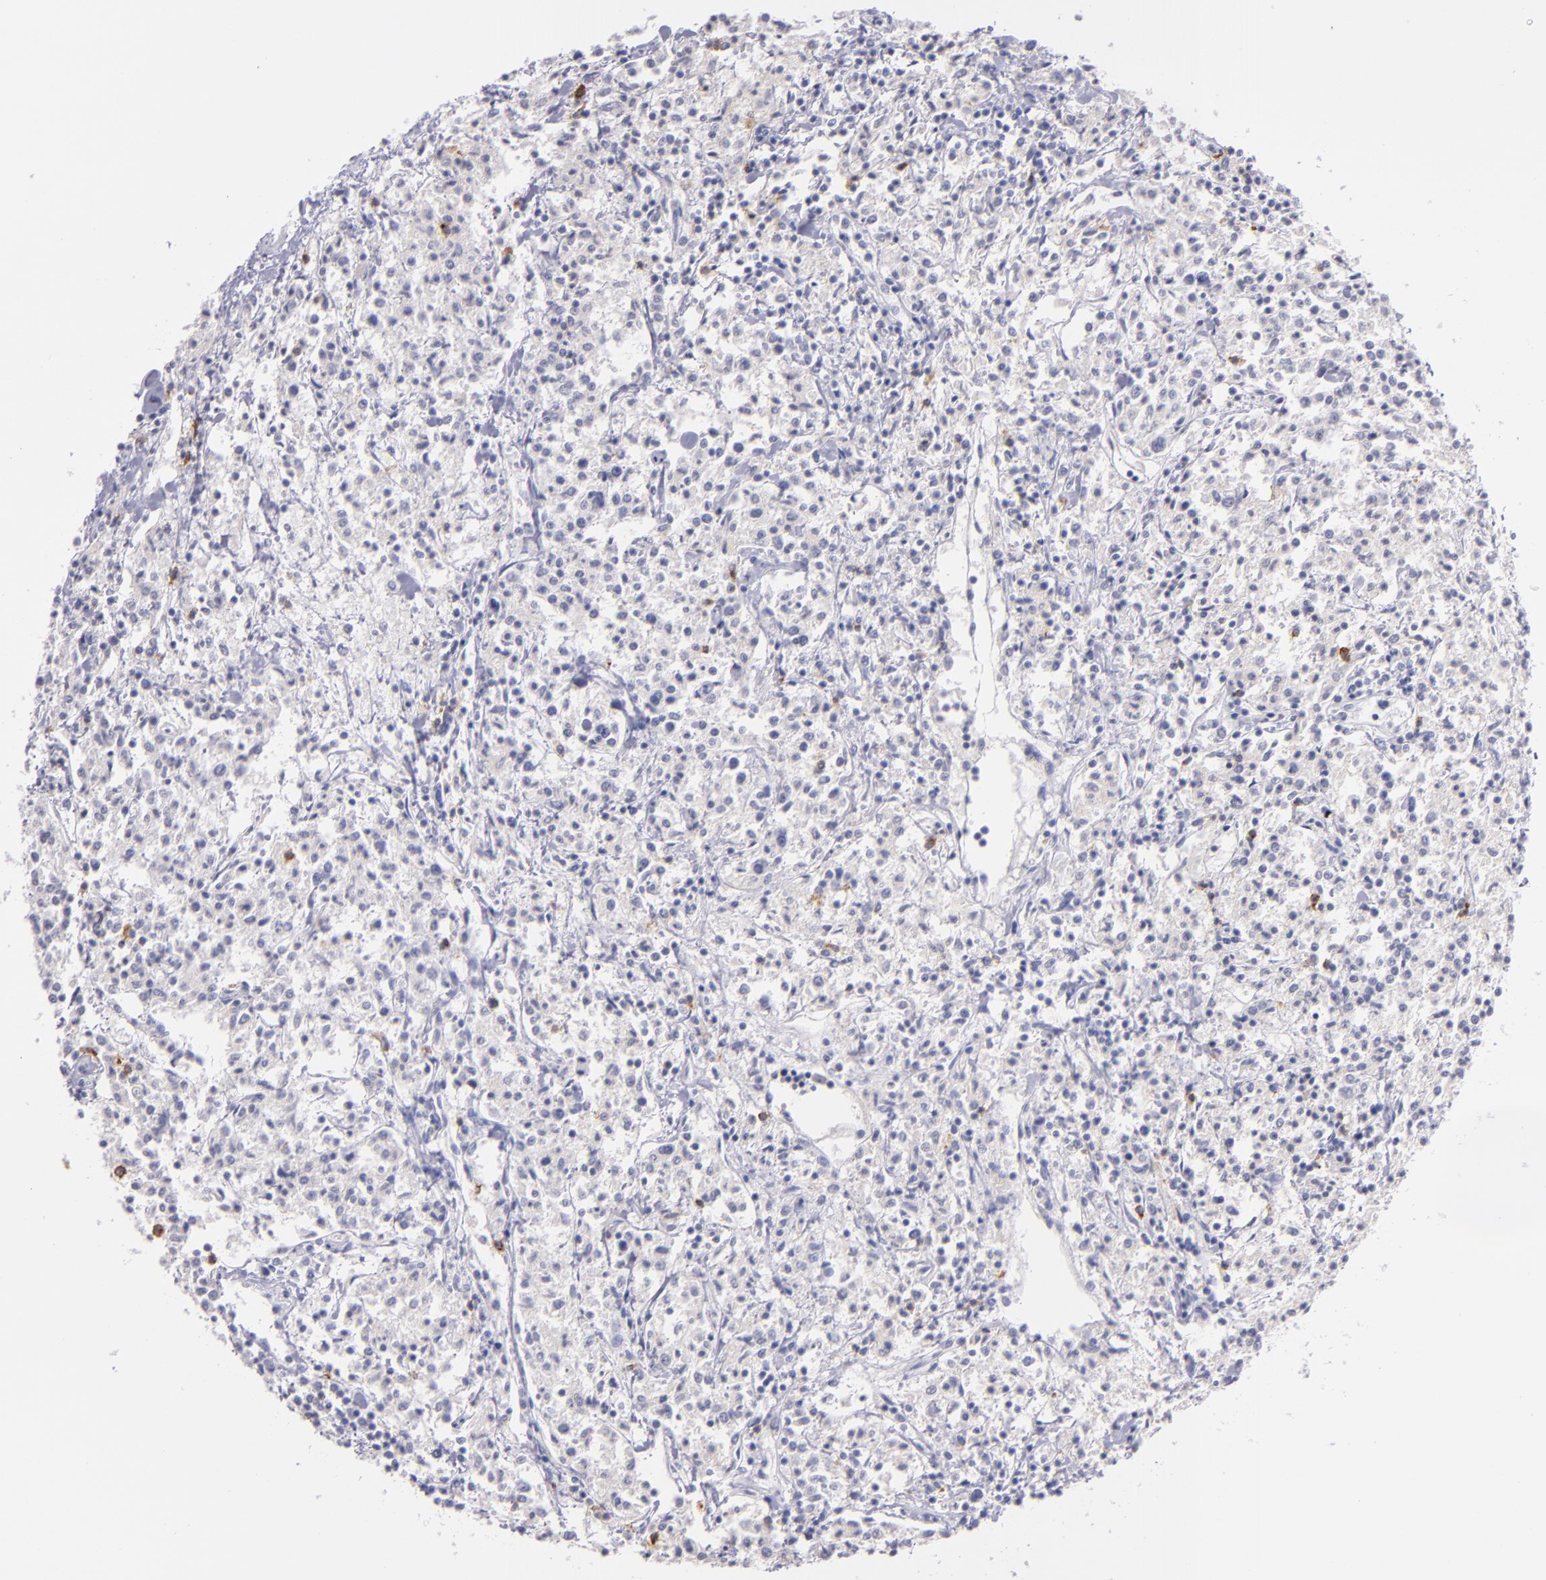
{"staining": {"intensity": "negative", "quantity": "none", "location": "none"}, "tissue": "lymphoma", "cell_type": "Tumor cells", "image_type": "cancer", "snomed": [{"axis": "morphology", "description": "Malignant lymphoma, non-Hodgkin's type, Low grade"}, {"axis": "topography", "description": "Small intestine"}], "caption": "A micrograph of human lymphoma is negative for staining in tumor cells.", "gene": "IL2RA", "patient": {"sex": "female", "age": 59}}